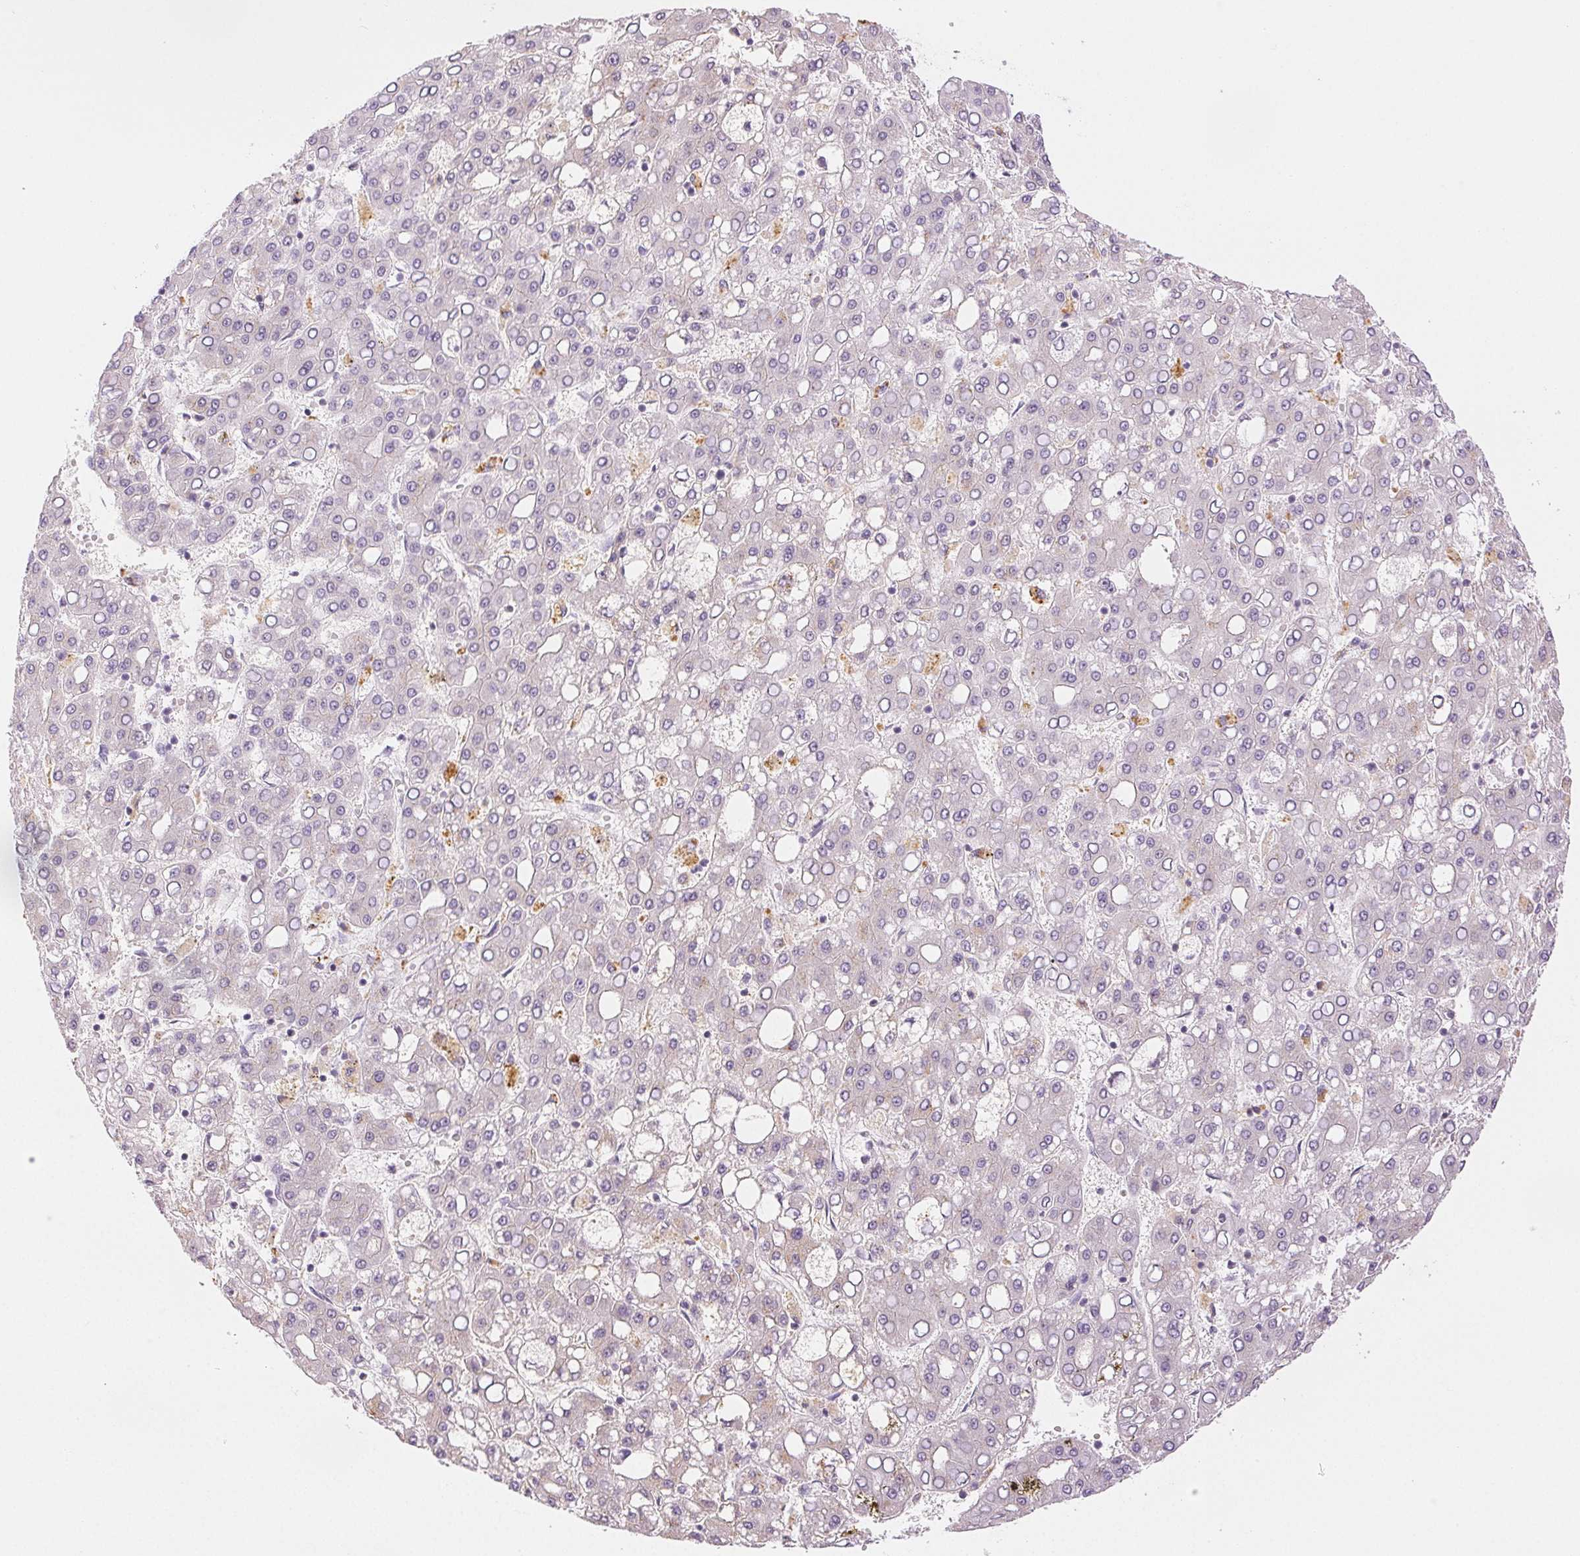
{"staining": {"intensity": "negative", "quantity": "none", "location": "none"}, "tissue": "liver cancer", "cell_type": "Tumor cells", "image_type": "cancer", "snomed": [{"axis": "morphology", "description": "Carcinoma, Hepatocellular, NOS"}, {"axis": "topography", "description": "Liver"}], "caption": "Photomicrograph shows no protein expression in tumor cells of hepatocellular carcinoma (liver) tissue.", "gene": "SLC5A2", "patient": {"sex": "male", "age": 65}}